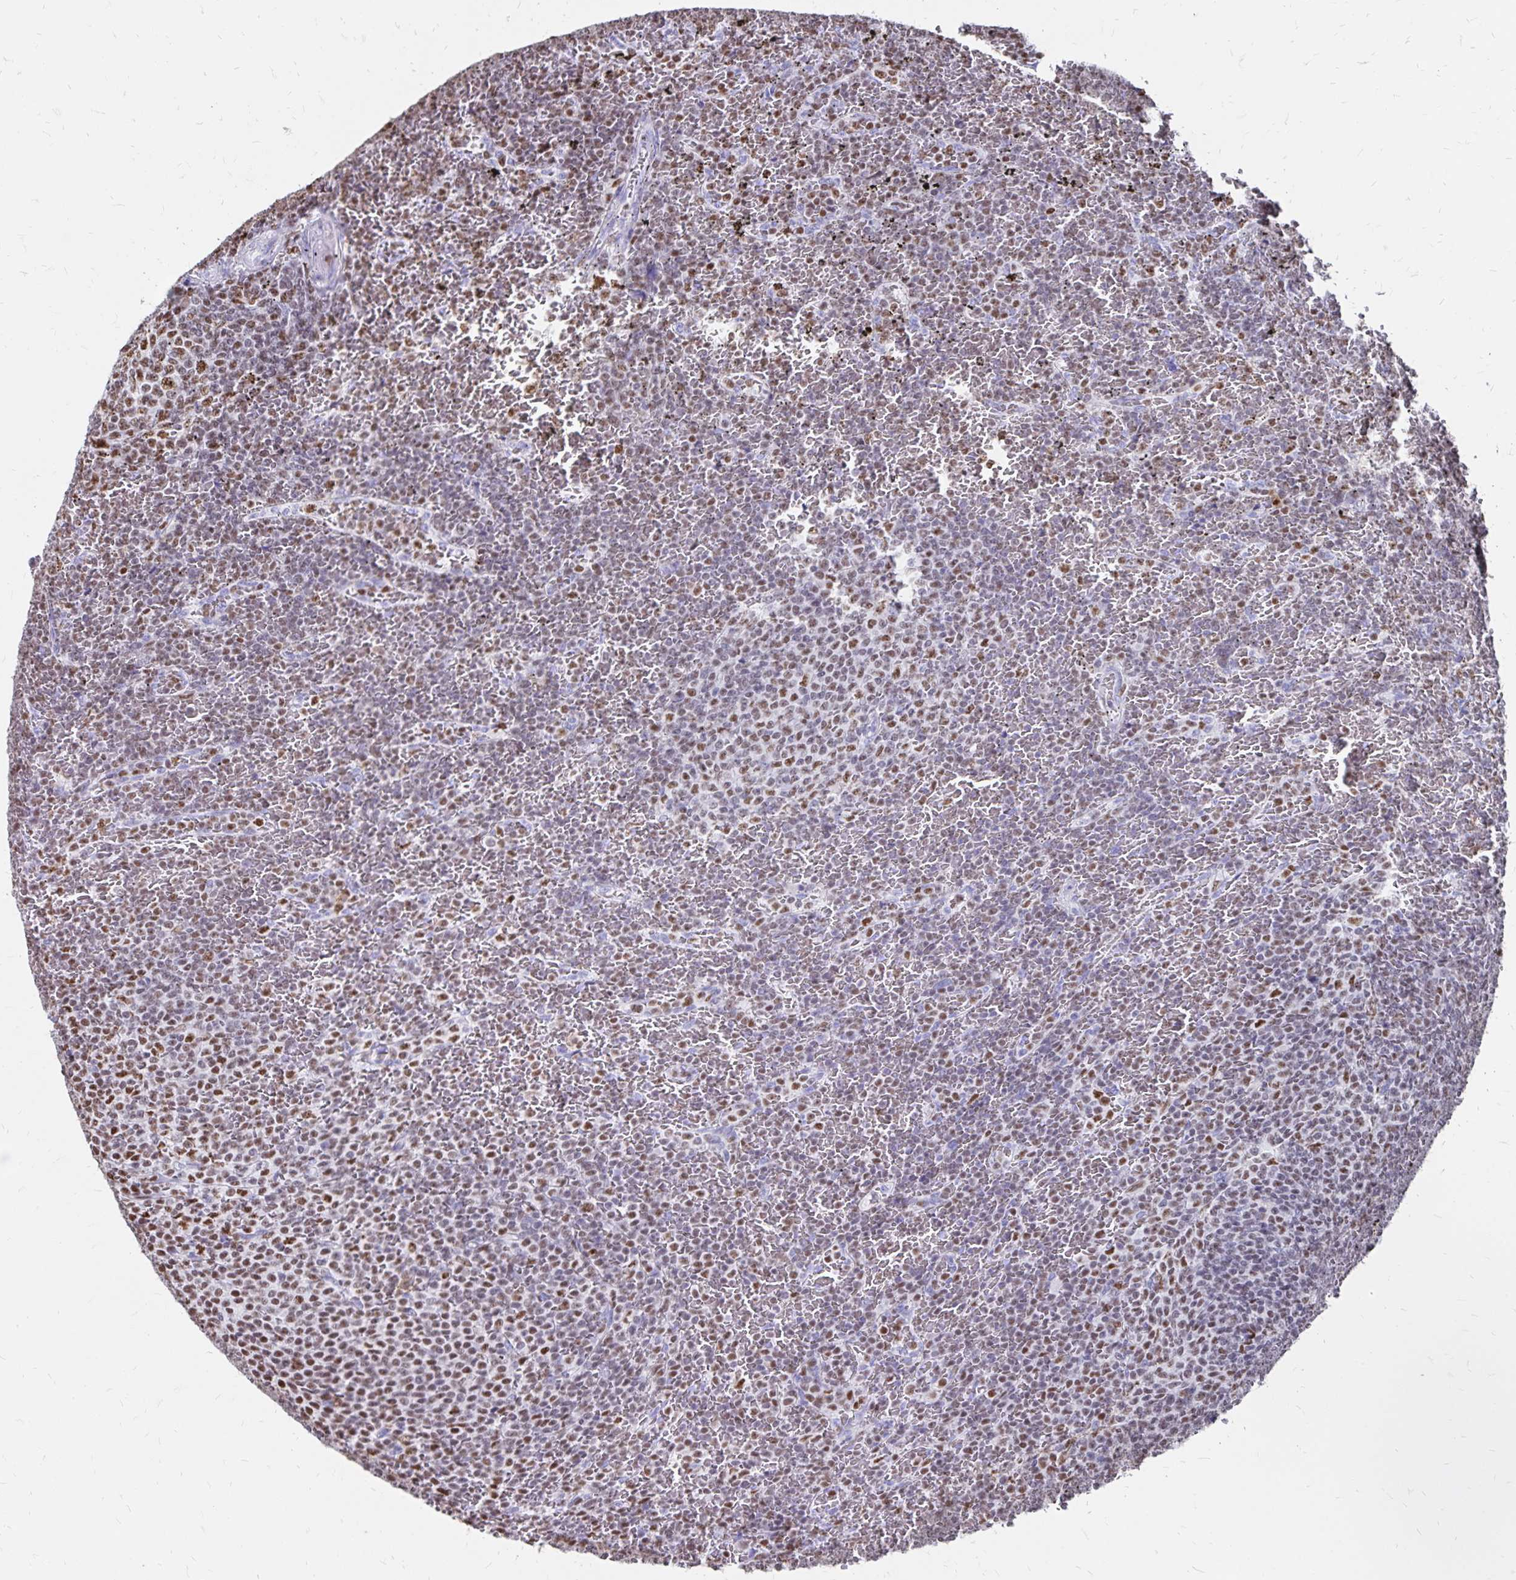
{"staining": {"intensity": "moderate", "quantity": ">75%", "location": "nuclear"}, "tissue": "lymphoma", "cell_type": "Tumor cells", "image_type": "cancer", "snomed": [{"axis": "morphology", "description": "Malignant lymphoma, non-Hodgkin's type, Low grade"}, {"axis": "topography", "description": "Spleen"}], "caption": "Human lymphoma stained for a protein (brown) shows moderate nuclear positive expression in about >75% of tumor cells.", "gene": "IKZF1", "patient": {"sex": "female", "age": 77}}